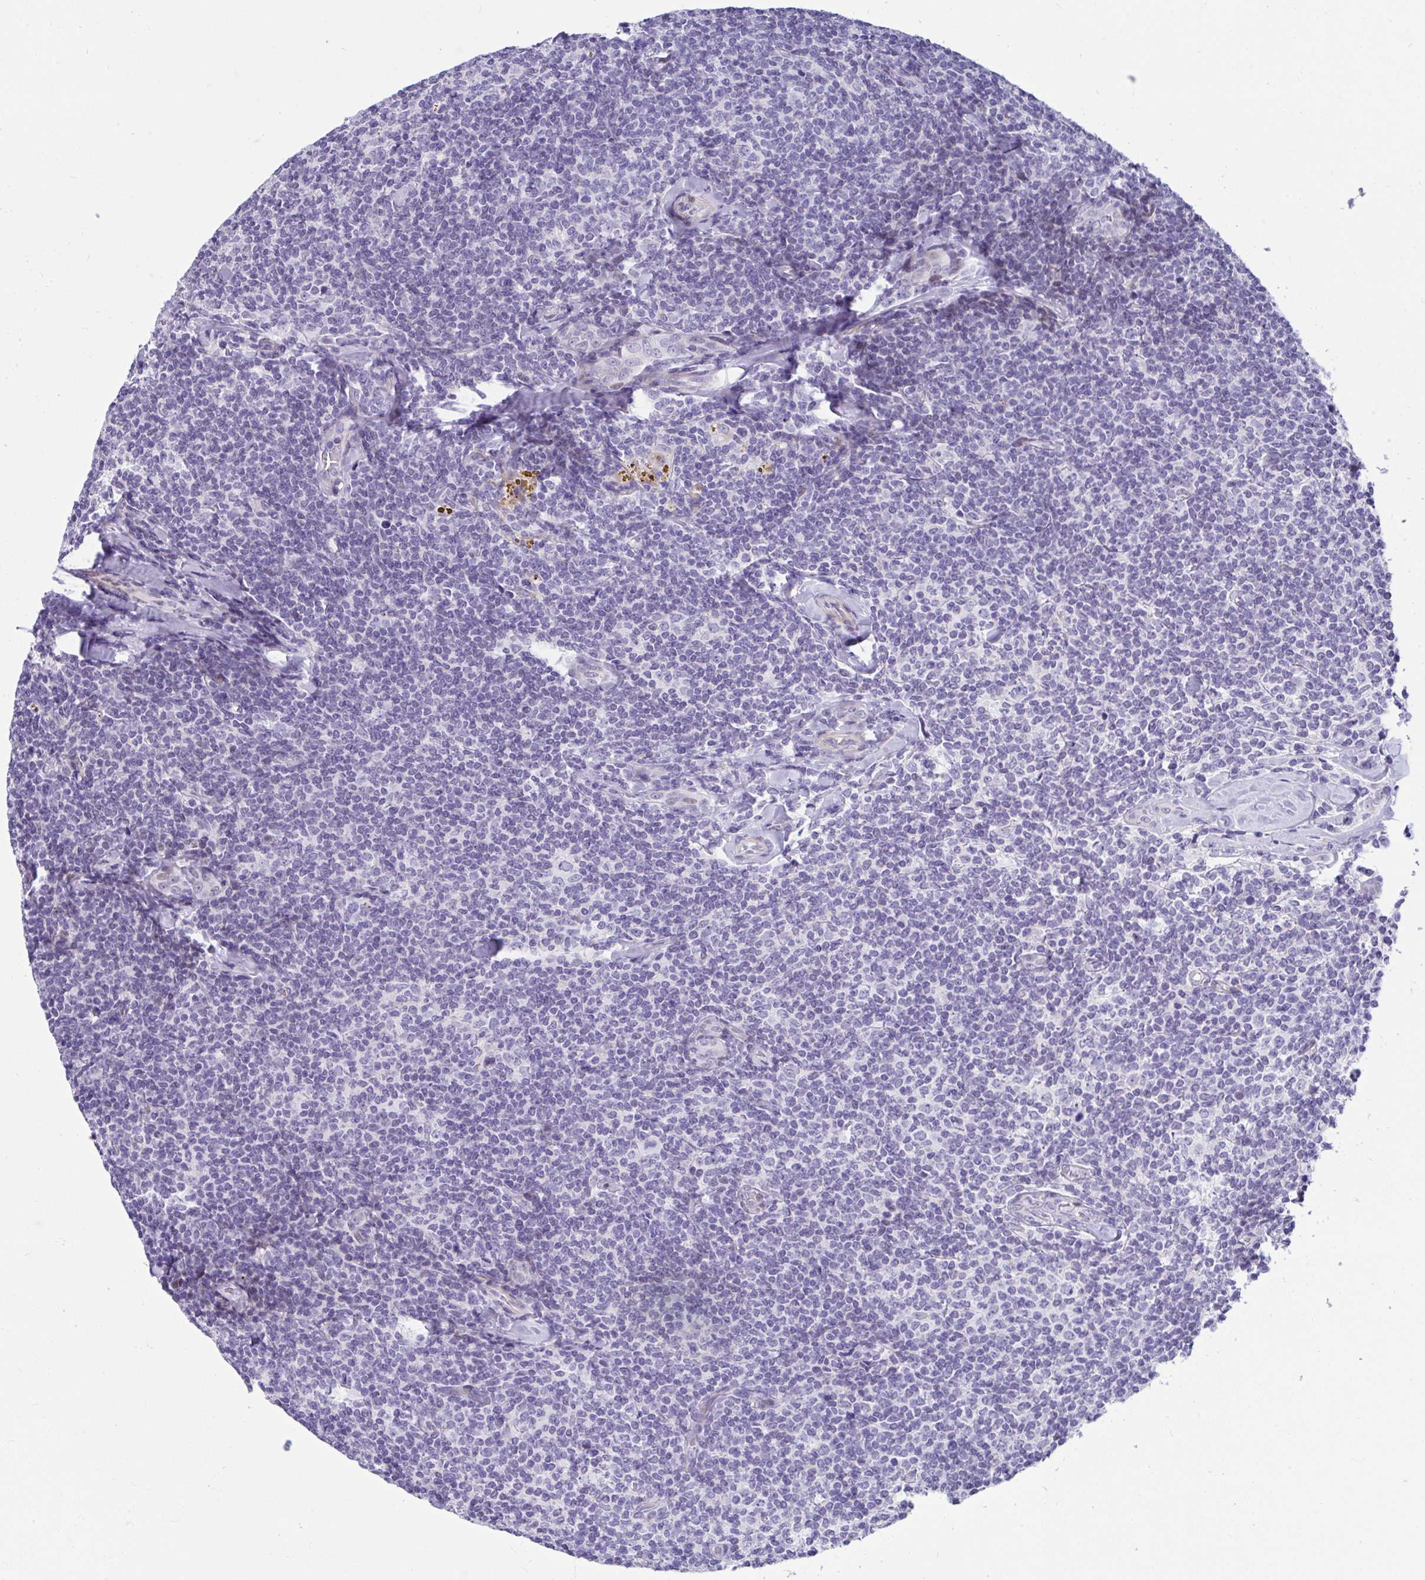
{"staining": {"intensity": "negative", "quantity": "none", "location": "none"}, "tissue": "lymphoma", "cell_type": "Tumor cells", "image_type": "cancer", "snomed": [{"axis": "morphology", "description": "Malignant lymphoma, non-Hodgkin's type, Low grade"}, {"axis": "topography", "description": "Lymph node"}], "caption": "Tumor cells are negative for brown protein staining in lymphoma.", "gene": "ISL1", "patient": {"sex": "female", "age": 56}}